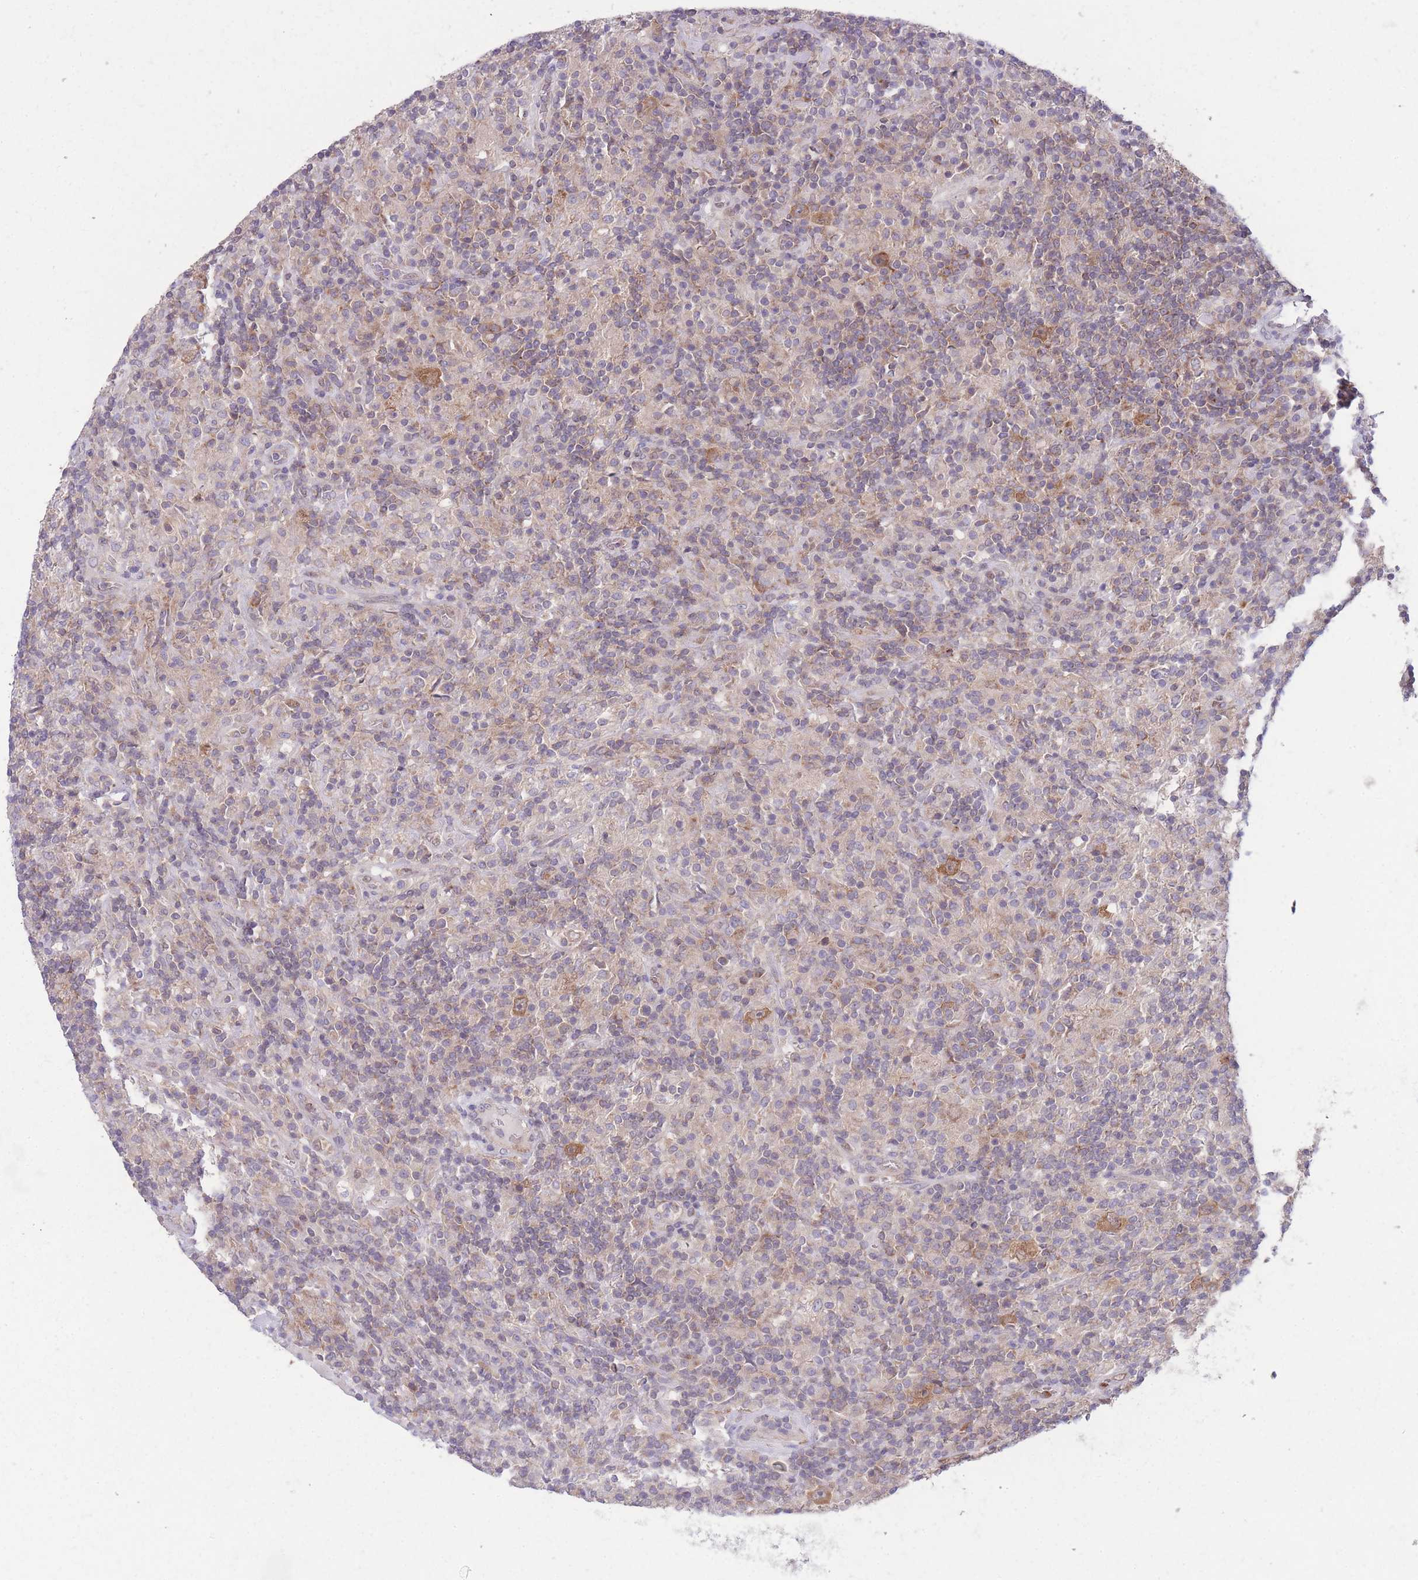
{"staining": {"intensity": "moderate", "quantity": ">75%", "location": "cytoplasmic/membranous"}, "tissue": "lymphoma", "cell_type": "Tumor cells", "image_type": "cancer", "snomed": [{"axis": "morphology", "description": "Hodgkin's disease, NOS"}, {"axis": "topography", "description": "Lymph node"}], "caption": "The histopathology image shows immunohistochemical staining of Hodgkin's disease. There is moderate cytoplasmic/membranous staining is identified in about >75% of tumor cells.", "gene": "CCT6B", "patient": {"sex": "male", "age": 70}}